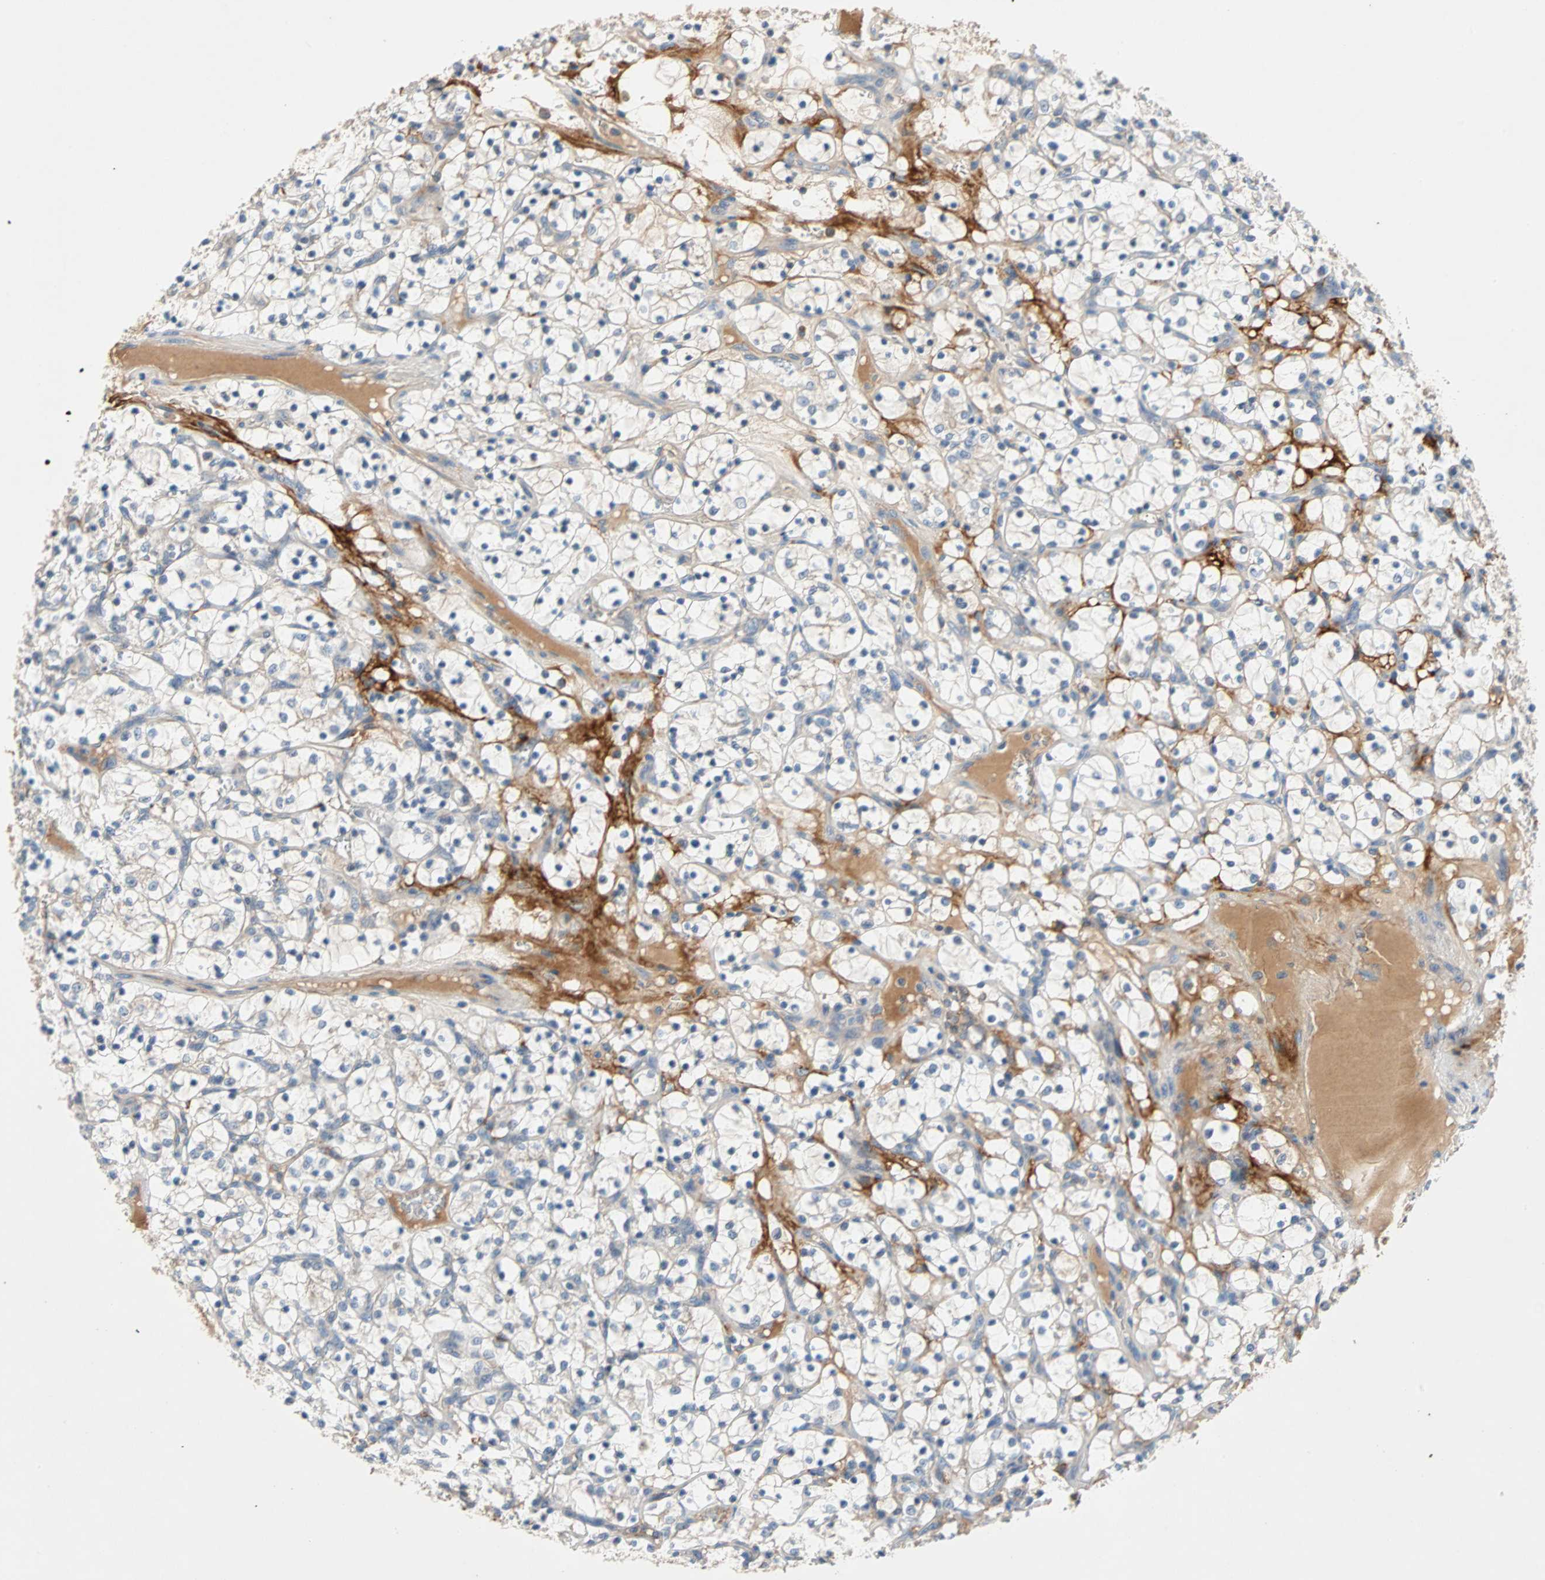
{"staining": {"intensity": "negative", "quantity": "none", "location": "none"}, "tissue": "renal cancer", "cell_type": "Tumor cells", "image_type": "cancer", "snomed": [{"axis": "morphology", "description": "Adenocarcinoma, NOS"}, {"axis": "topography", "description": "Kidney"}], "caption": "A micrograph of renal cancer (adenocarcinoma) stained for a protein exhibits no brown staining in tumor cells.", "gene": "MAP4K1", "patient": {"sex": "female", "age": 69}}